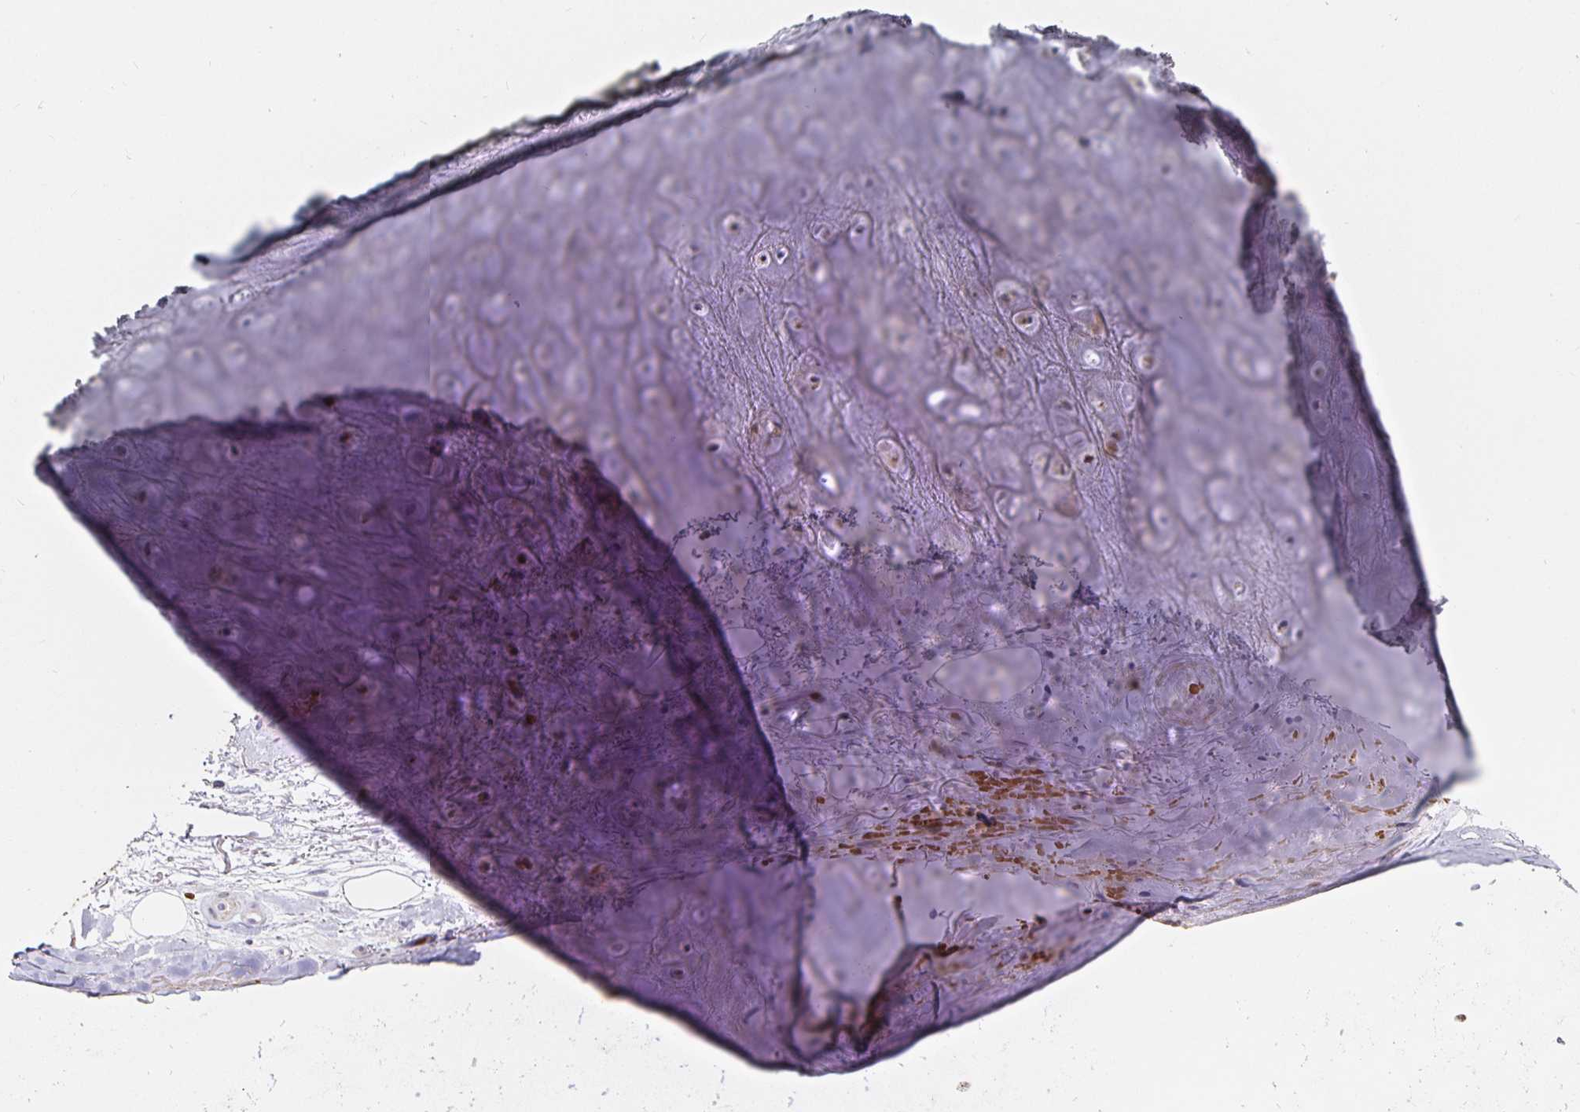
{"staining": {"intensity": "moderate", "quantity": "<25%", "location": "cytoplasmic/membranous"}, "tissue": "adipose tissue", "cell_type": "Adipocytes", "image_type": "normal", "snomed": [{"axis": "morphology", "description": "Normal tissue, NOS"}, {"axis": "topography", "description": "Cartilage tissue"}], "caption": "This image shows immunohistochemistry (IHC) staining of normal adipose tissue, with low moderate cytoplasmic/membranous positivity in approximately <25% of adipocytes.", "gene": "MRPL28", "patient": {"sex": "male", "age": 65}}